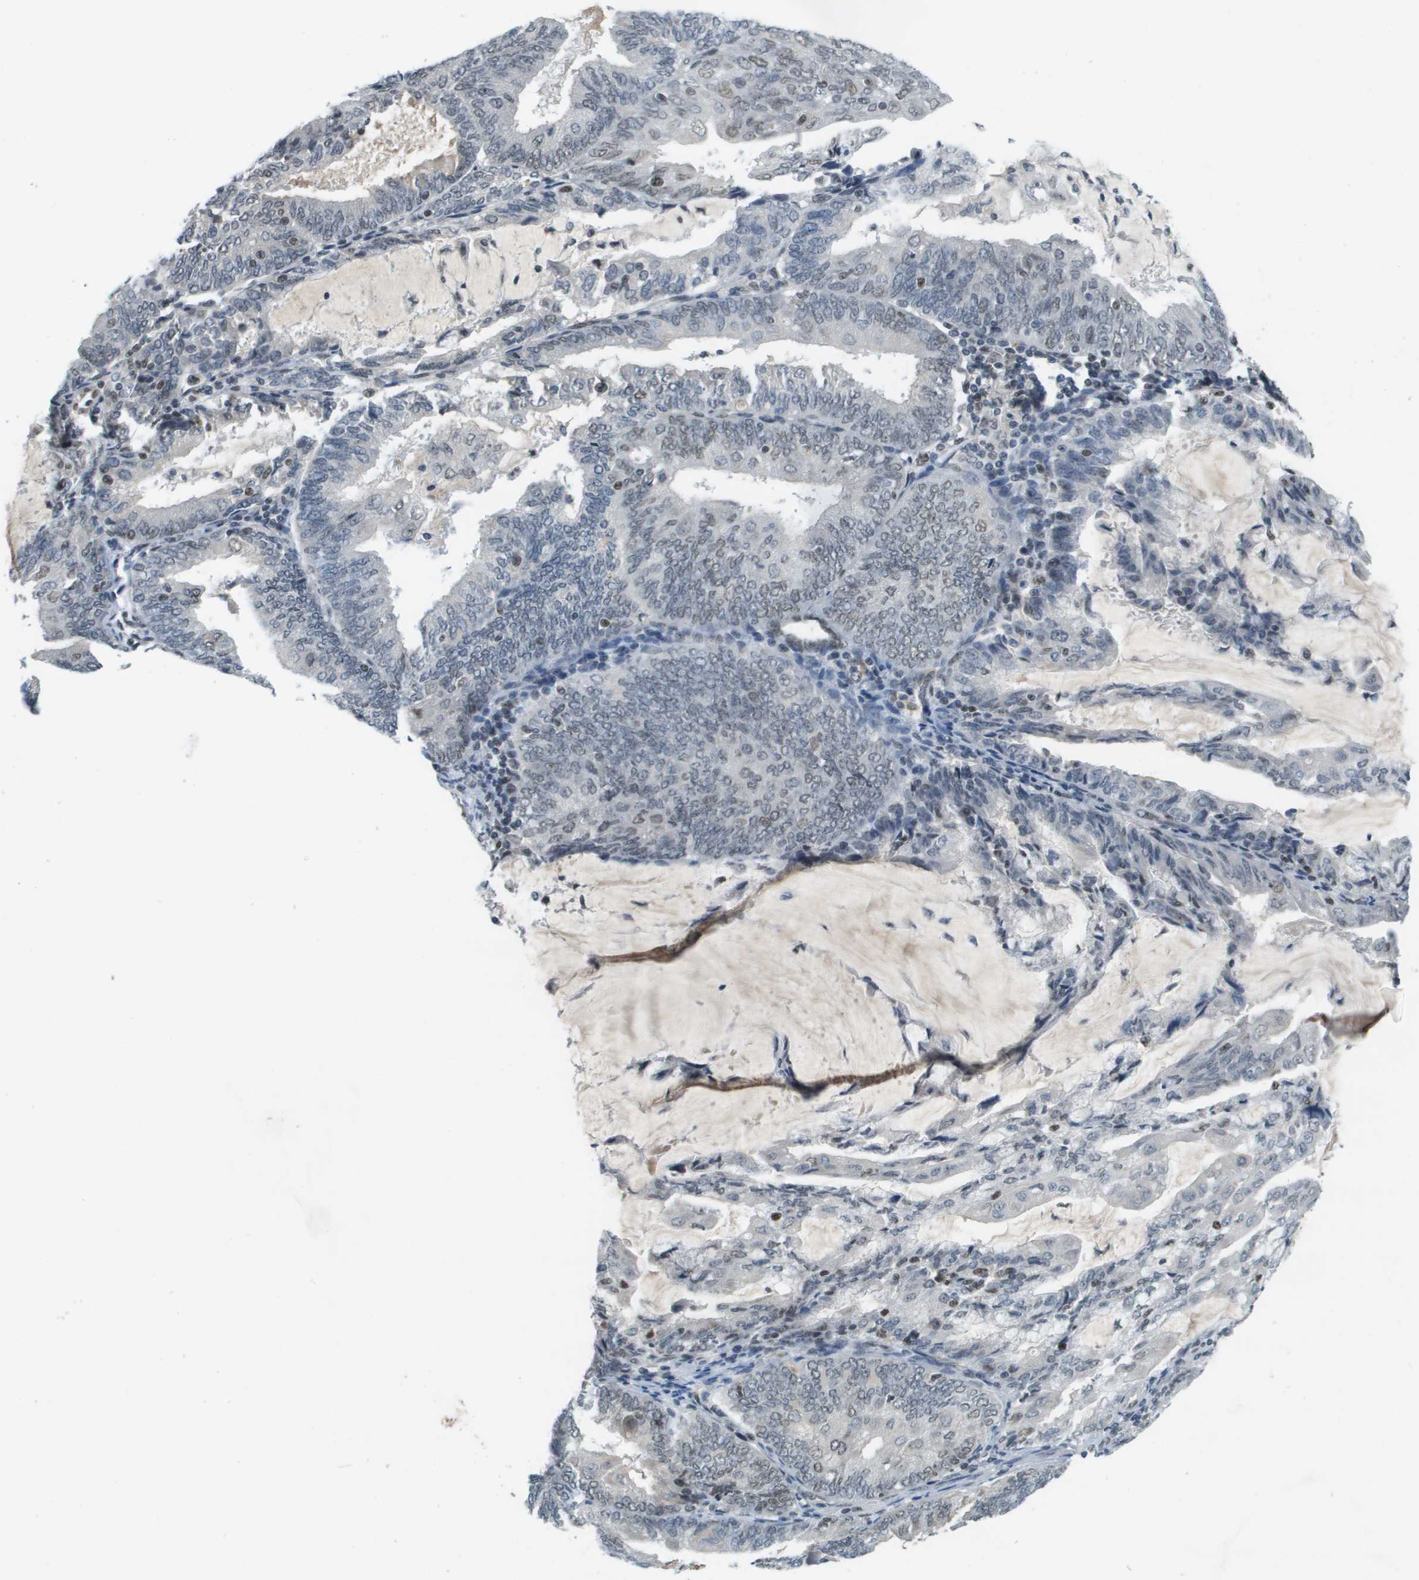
{"staining": {"intensity": "weak", "quantity": "<25%", "location": "nuclear"}, "tissue": "endometrial cancer", "cell_type": "Tumor cells", "image_type": "cancer", "snomed": [{"axis": "morphology", "description": "Adenocarcinoma, NOS"}, {"axis": "topography", "description": "Endometrium"}], "caption": "The micrograph demonstrates no significant positivity in tumor cells of adenocarcinoma (endometrial).", "gene": "CBX5", "patient": {"sex": "female", "age": 81}}